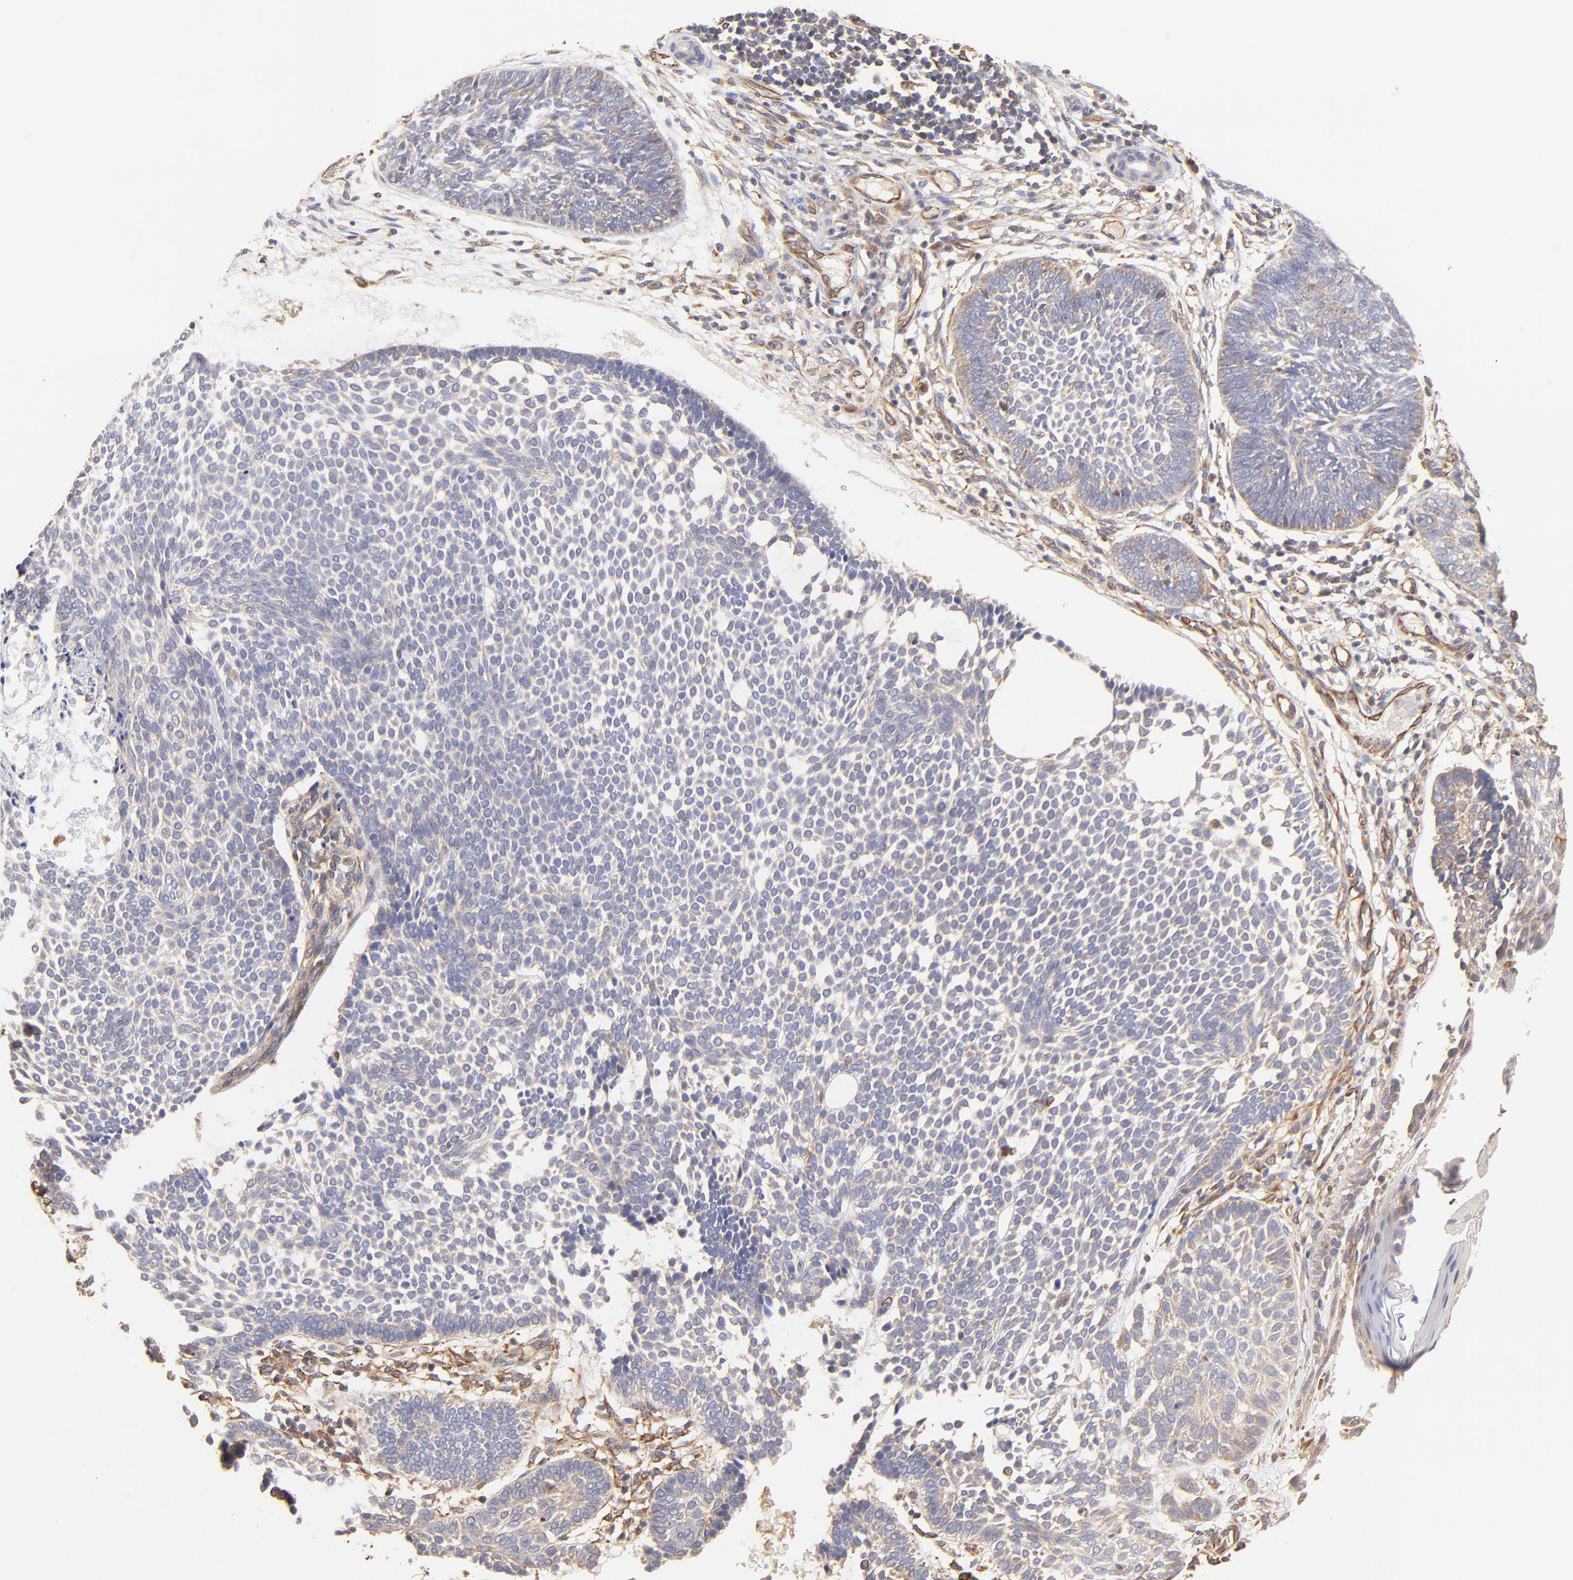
{"staining": {"intensity": "weak", "quantity": ">75%", "location": "cytoplasmic/membranous"}, "tissue": "skin cancer", "cell_type": "Tumor cells", "image_type": "cancer", "snomed": [{"axis": "morphology", "description": "Basal cell carcinoma"}, {"axis": "topography", "description": "Skin"}], "caption": "Protein staining of basal cell carcinoma (skin) tissue exhibits weak cytoplasmic/membranous positivity in about >75% of tumor cells. The staining is performed using DAB brown chromogen to label protein expression. The nuclei are counter-stained blue using hematoxylin.", "gene": "TNFAIP3", "patient": {"sex": "male", "age": 87}}